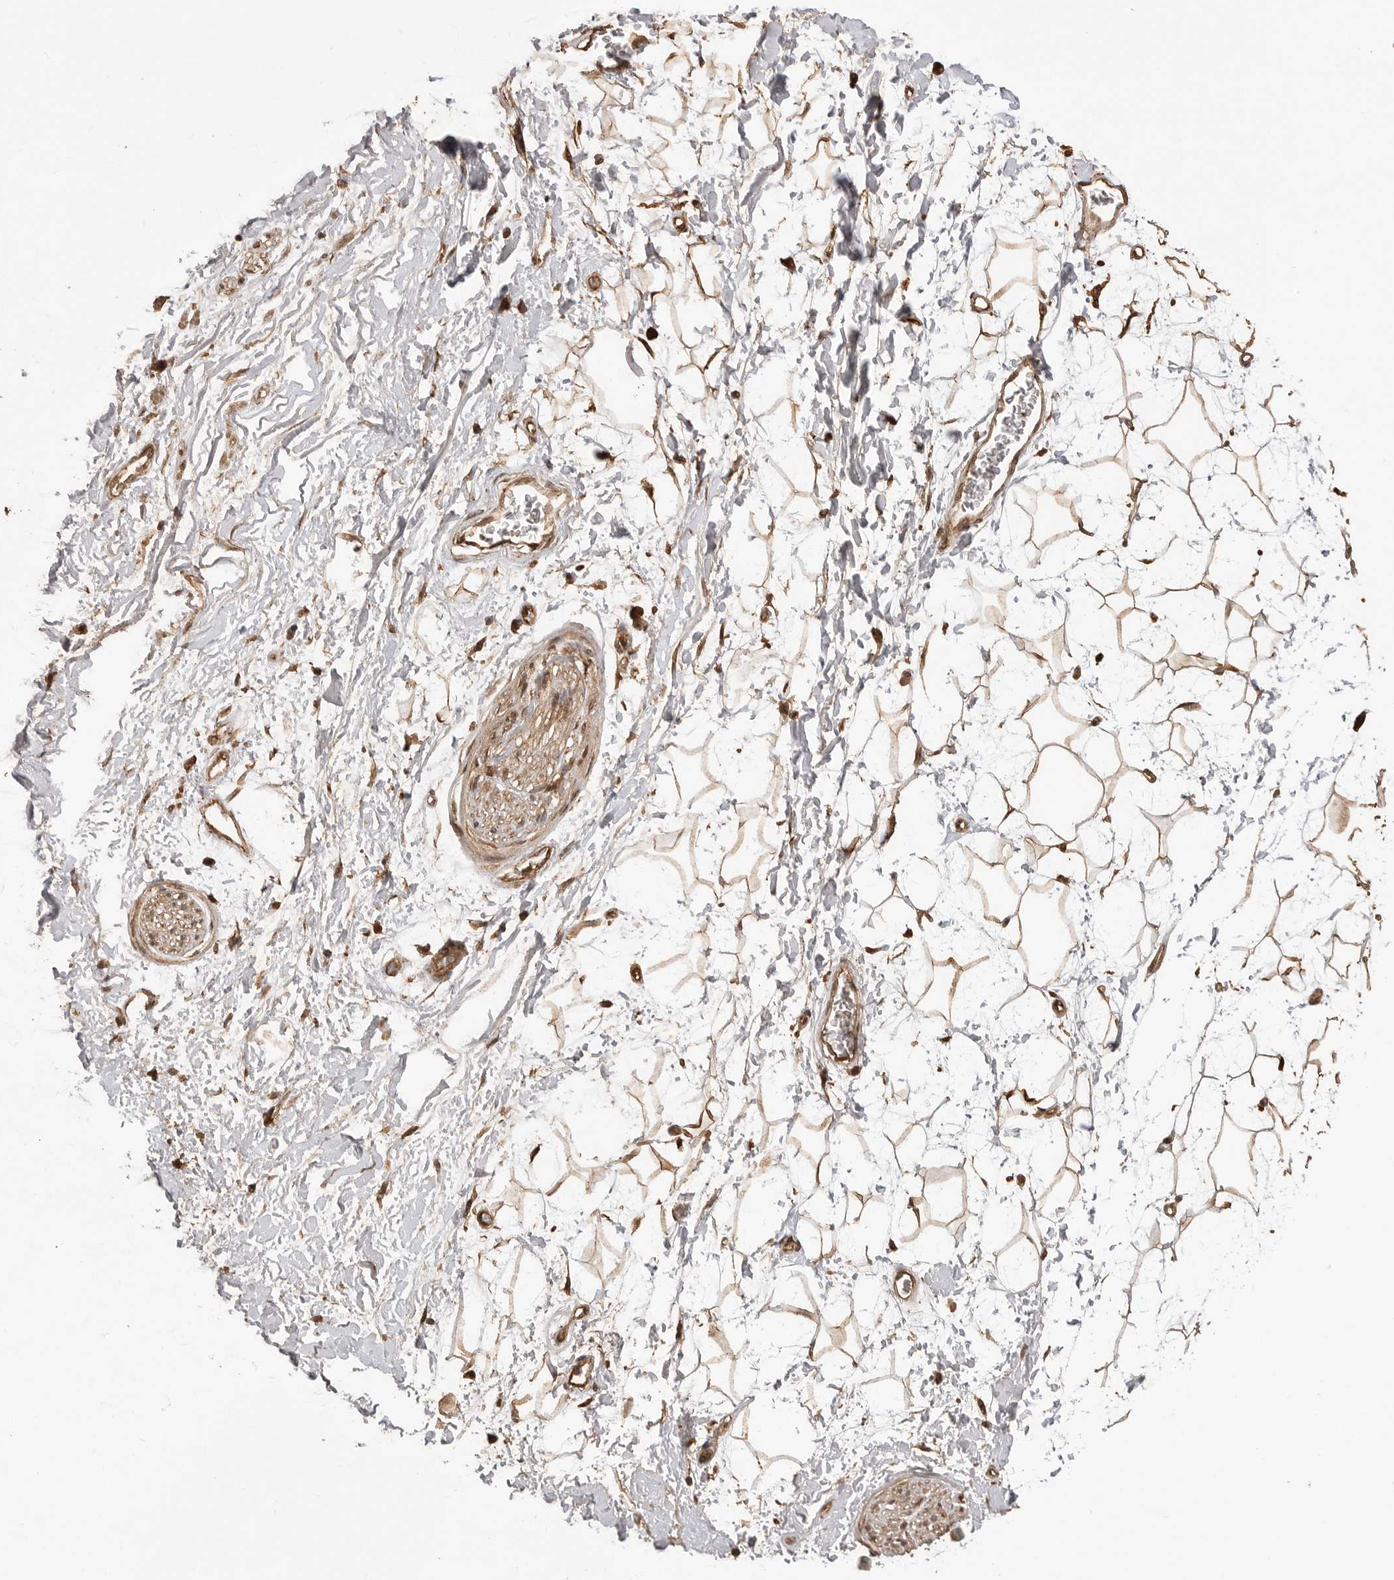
{"staining": {"intensity": "moderate", "quantity": "25%-75%", "location": "cytoplasmic/membranous,nuclear"}, "tissue": "adipose tissue", "cell_type": "Adipocytes", "image_type": "normal", "snomed": [{"axis": "morphology", "description": "Normal tissue, NOS"}, {"axis": "topography", "description": "Soft tissue"}], "caption": "Immunohistochemistry histopathology image of normal adipose tissue stained for a protein (brown), which shows medium levels of moderate cytoplasmic/membranous,nuclear staining in approximately 25%-75% of adipocytes.", "gene": "BOC", "patient": {"sex": "male", "age": 72}}